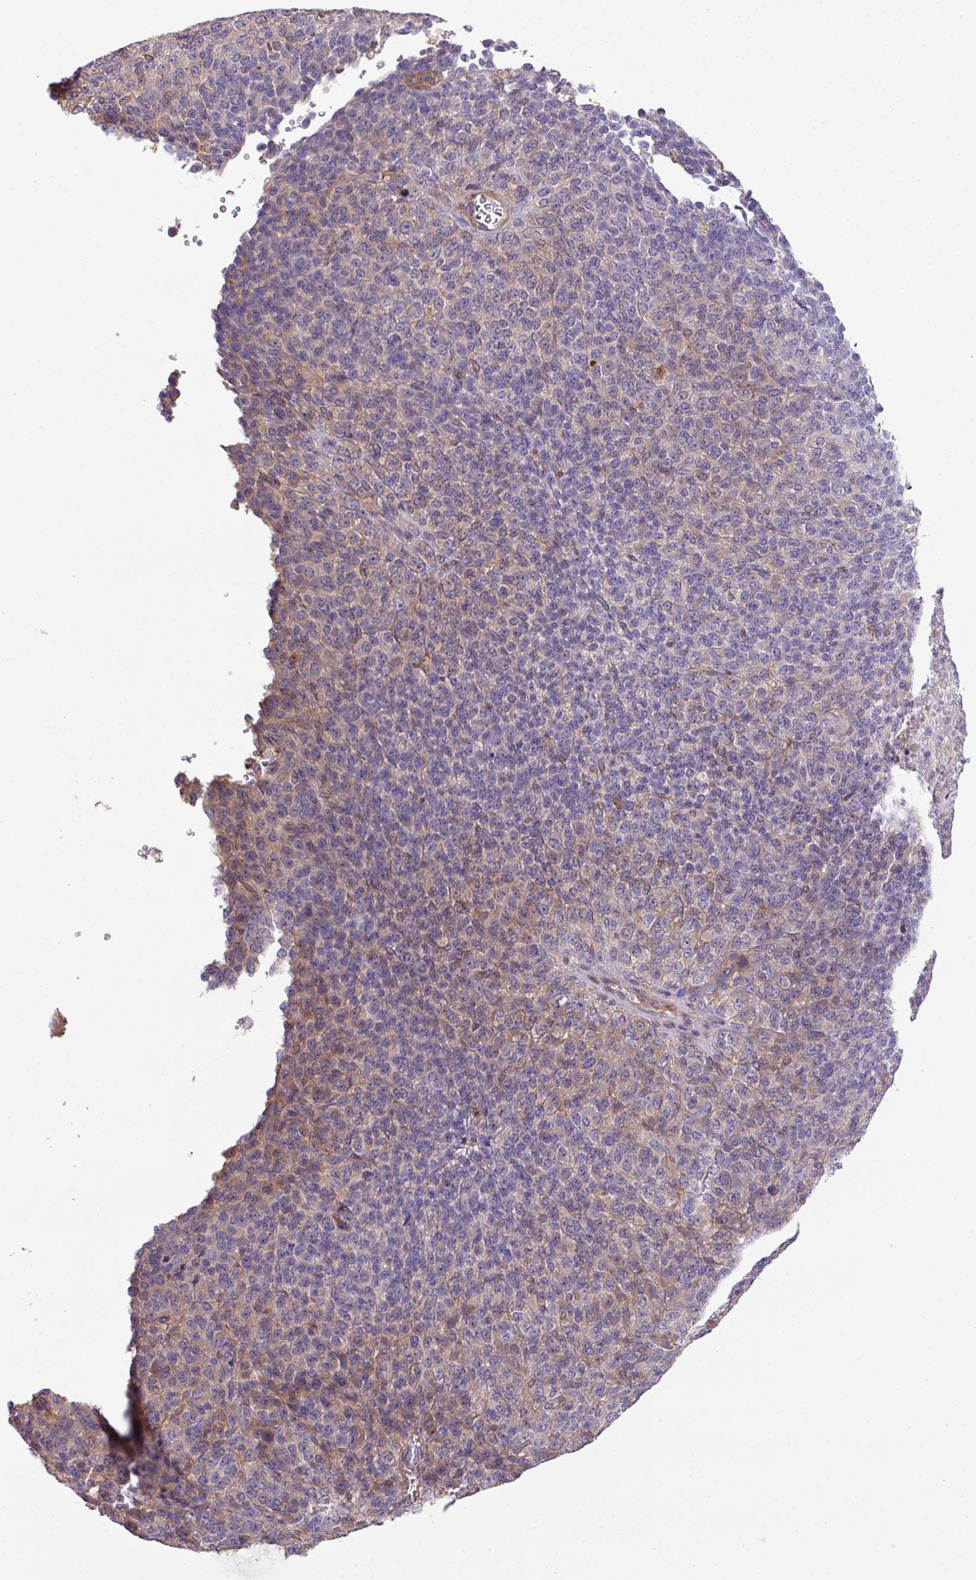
{"staining": {"intensity": "weak", "quantity": "25%-75%", "location": "cytoplasmic/membranous"}, "tissue": "melanoma", "cell_type": "Tumor cells", "image_type": "cancer", "snomed": [{"axis": "morphology", "description": "Malignant melanoma, Metastatic site"}, {"axis": "topography", "description": "Brain"}], "caption": "Melanoma tissue shows weak cytoplasmic/membranous positivity in about 25%-75% of tumor cells (DAB = brown stain, brightfield microscopy at high magnification).", "gene": "LRRC41", "patient": {"sex": "female", "age": 56}}